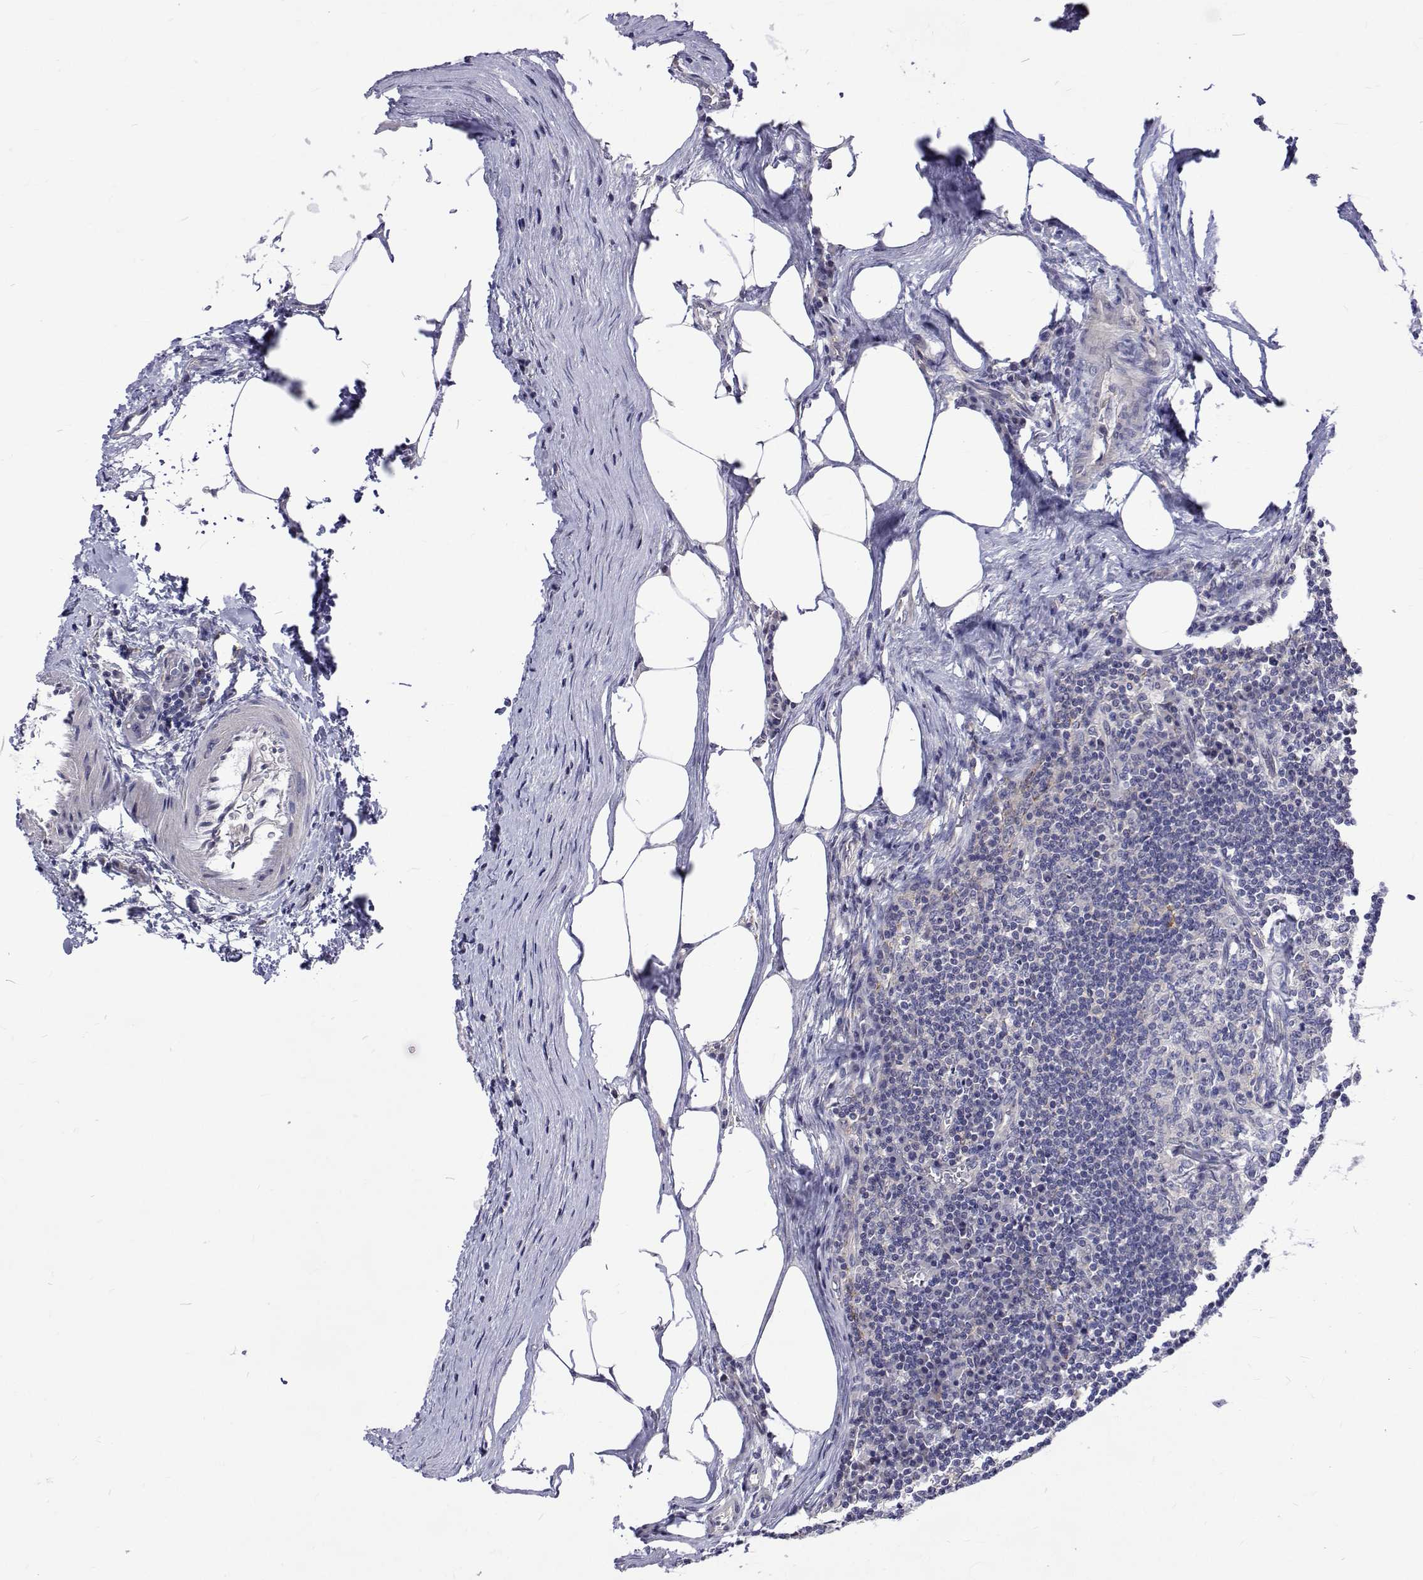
{"staining": {"intensity": "negative", "quantity": "none", "location": "none"}, "tissue": "lymph node", "cell_type": "Germinal center cells", "image_type": "normal", "snomed": [{"axis": "morphology", "description": "Normal tissue, NOS"}, {"axis": "topography", "description": "Lymph node"}], "caption": "Micrograph shows no significant protein positivity in germinal center cells of benign lymph node. Brightfield microscopy of immunohistochemistry (IHC) stained with DAB (3,3'-diaminobenzidine) (brown) and hematoxylin (blue), captured at high magnification.", "gene": "PADI1", "patient": {"sex": "male", "age": 67}}